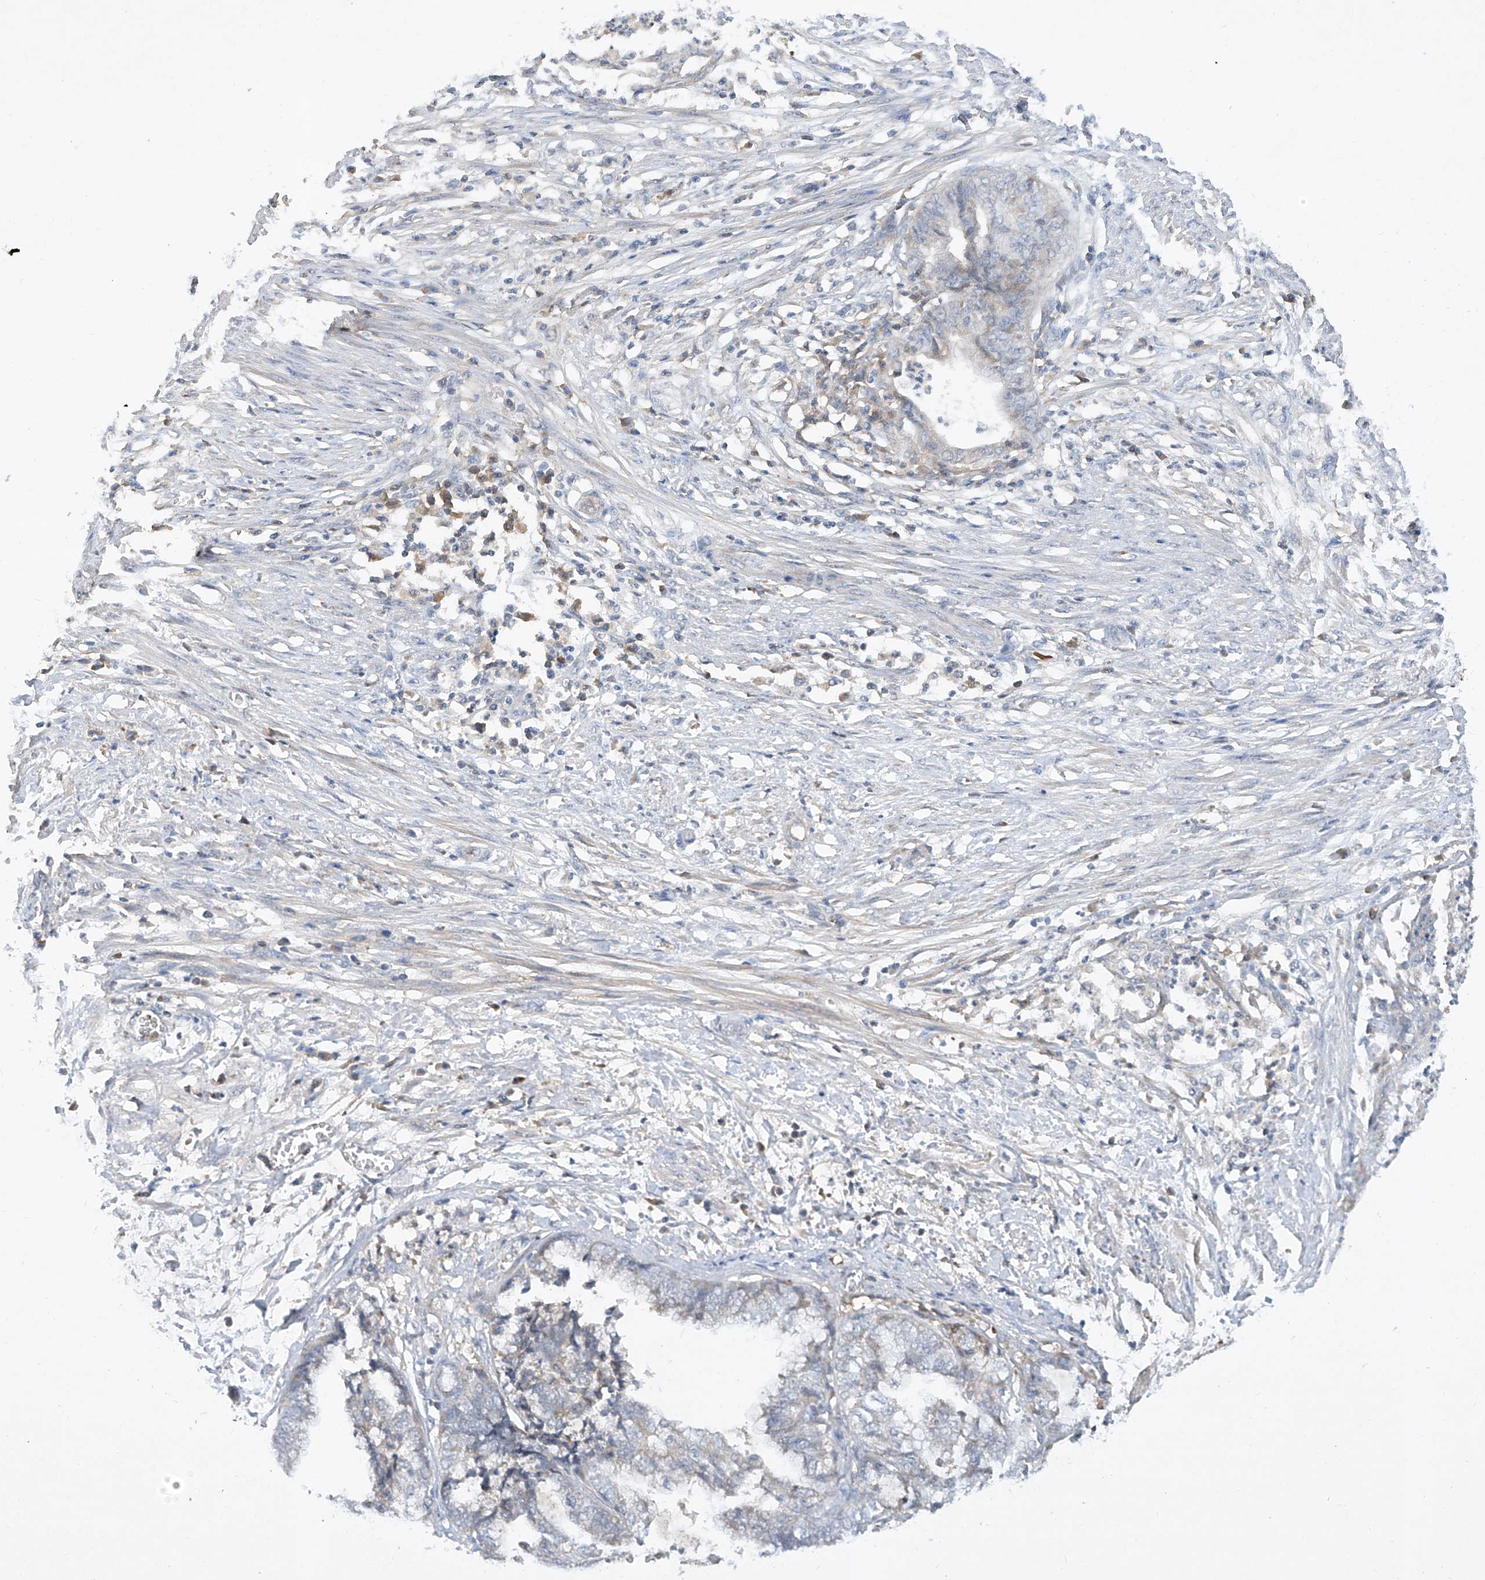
{"staining": {"intensity": "negative", "quantity": "none", "location": "none"}, "tissue": "endometrial cancer", "cell_type": "Tumor cells", "image_type": "cancer", "snomed": [{"axis": "morphology", "description": "Necrosis, NOS"}, {"axis": "morphology", "description": "Adenocarcinoma, NOS"}, {"axis": "topography", "description": "Endometrium"}], "caption": "IHC of endometrial cancer displays no positivity in tumor cells.", "gene": "HAS3", "patient": {"sex": "female", "age": 79}}